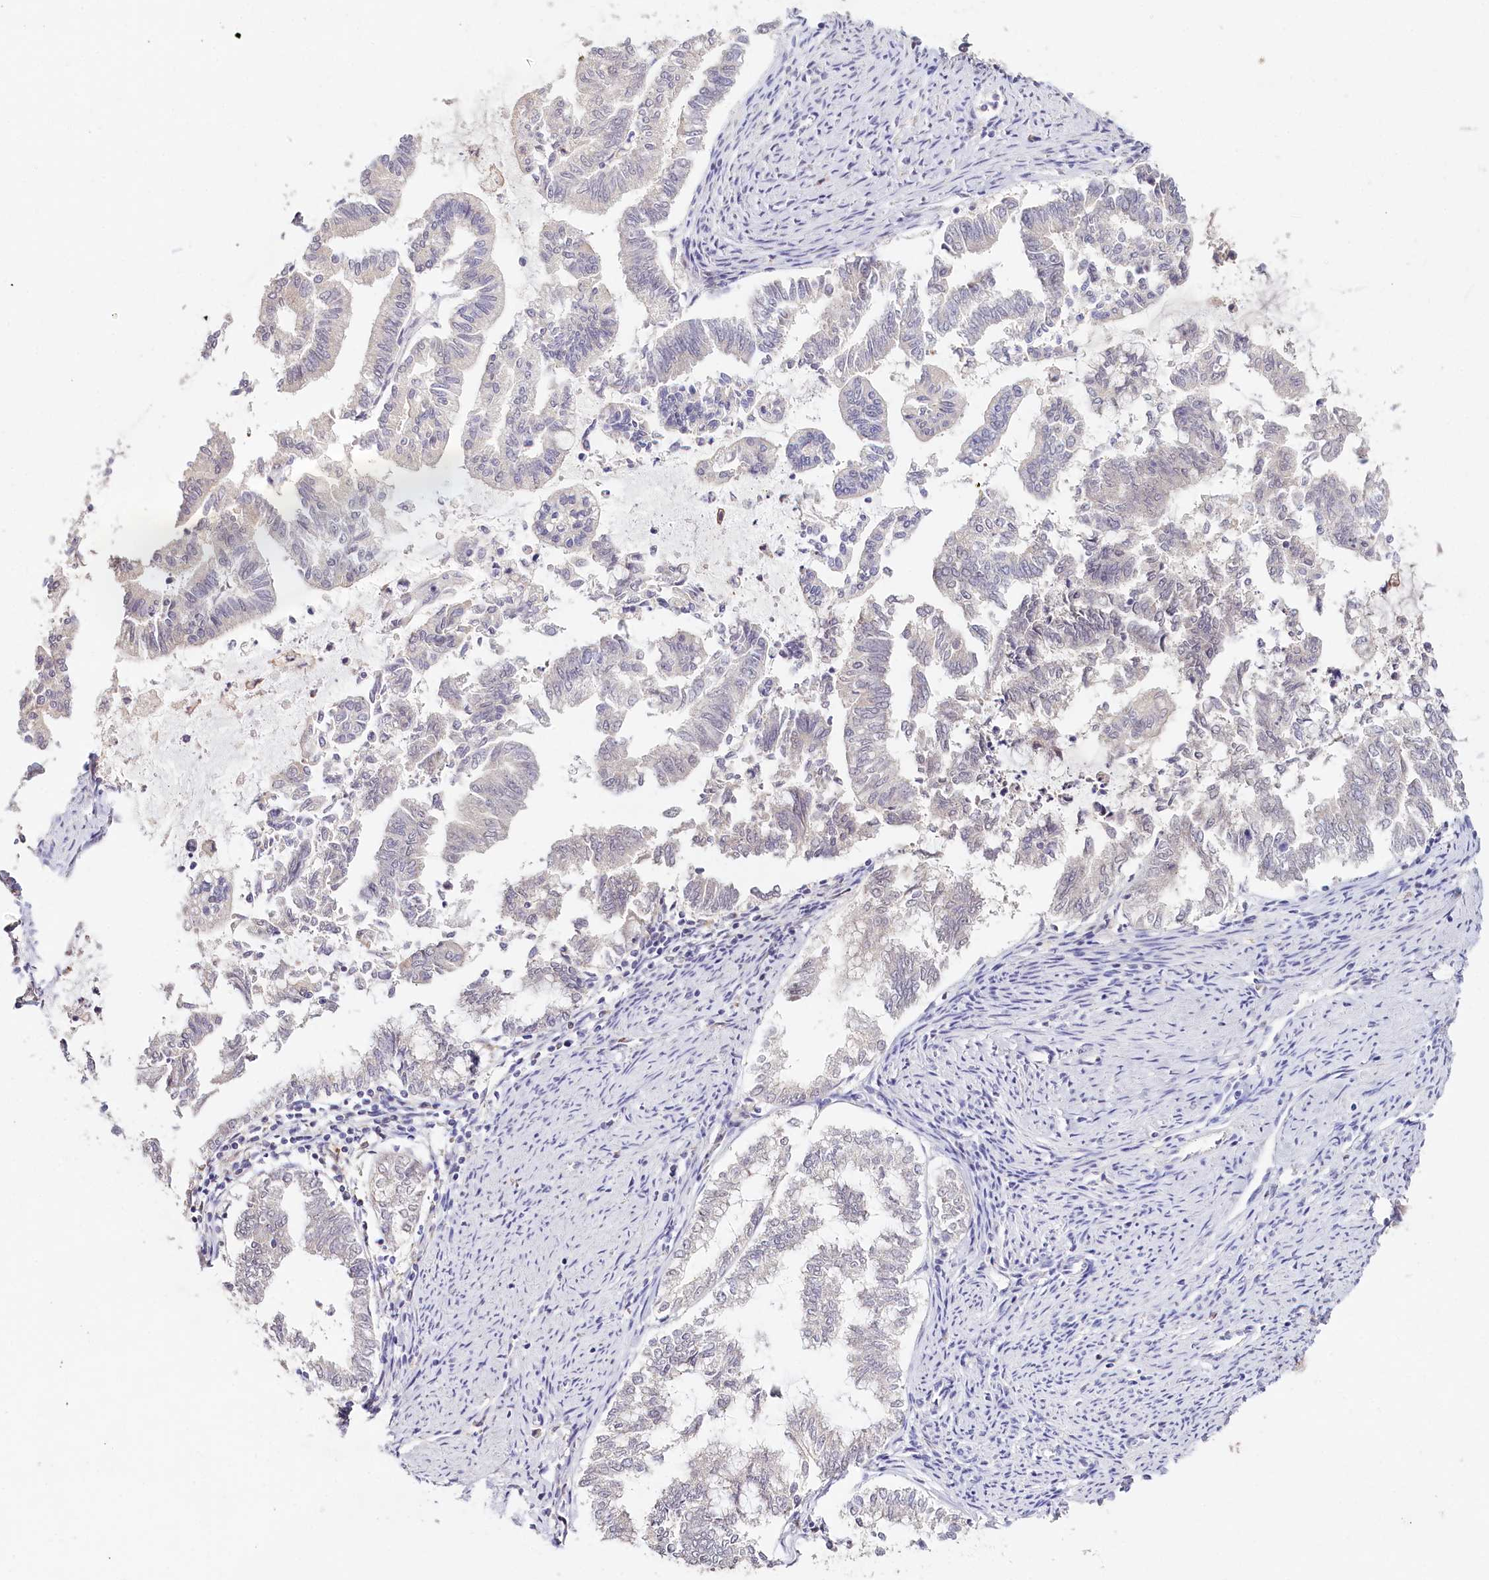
{"staining": {"intensity": "weak", "quantity": "<25%", "location": "cytoplasmic/membranous"}, "tissue": "endometrial cancer", "cell_type": "Tumor cells", "image_type": "cancer", "snomed": [{"axis": "morphology", "description": "Adenocarcinoma, NOS"}, {"axis": "topography", "description": "Endometrium"}], "caption": "Immunohistochemical staining of human endometrial cancer (adenocarcinoma) exhibits no significant positivity in tumor cells.", "gene": "DAPK1", "patient": {"sex": "female", "age": 79}}